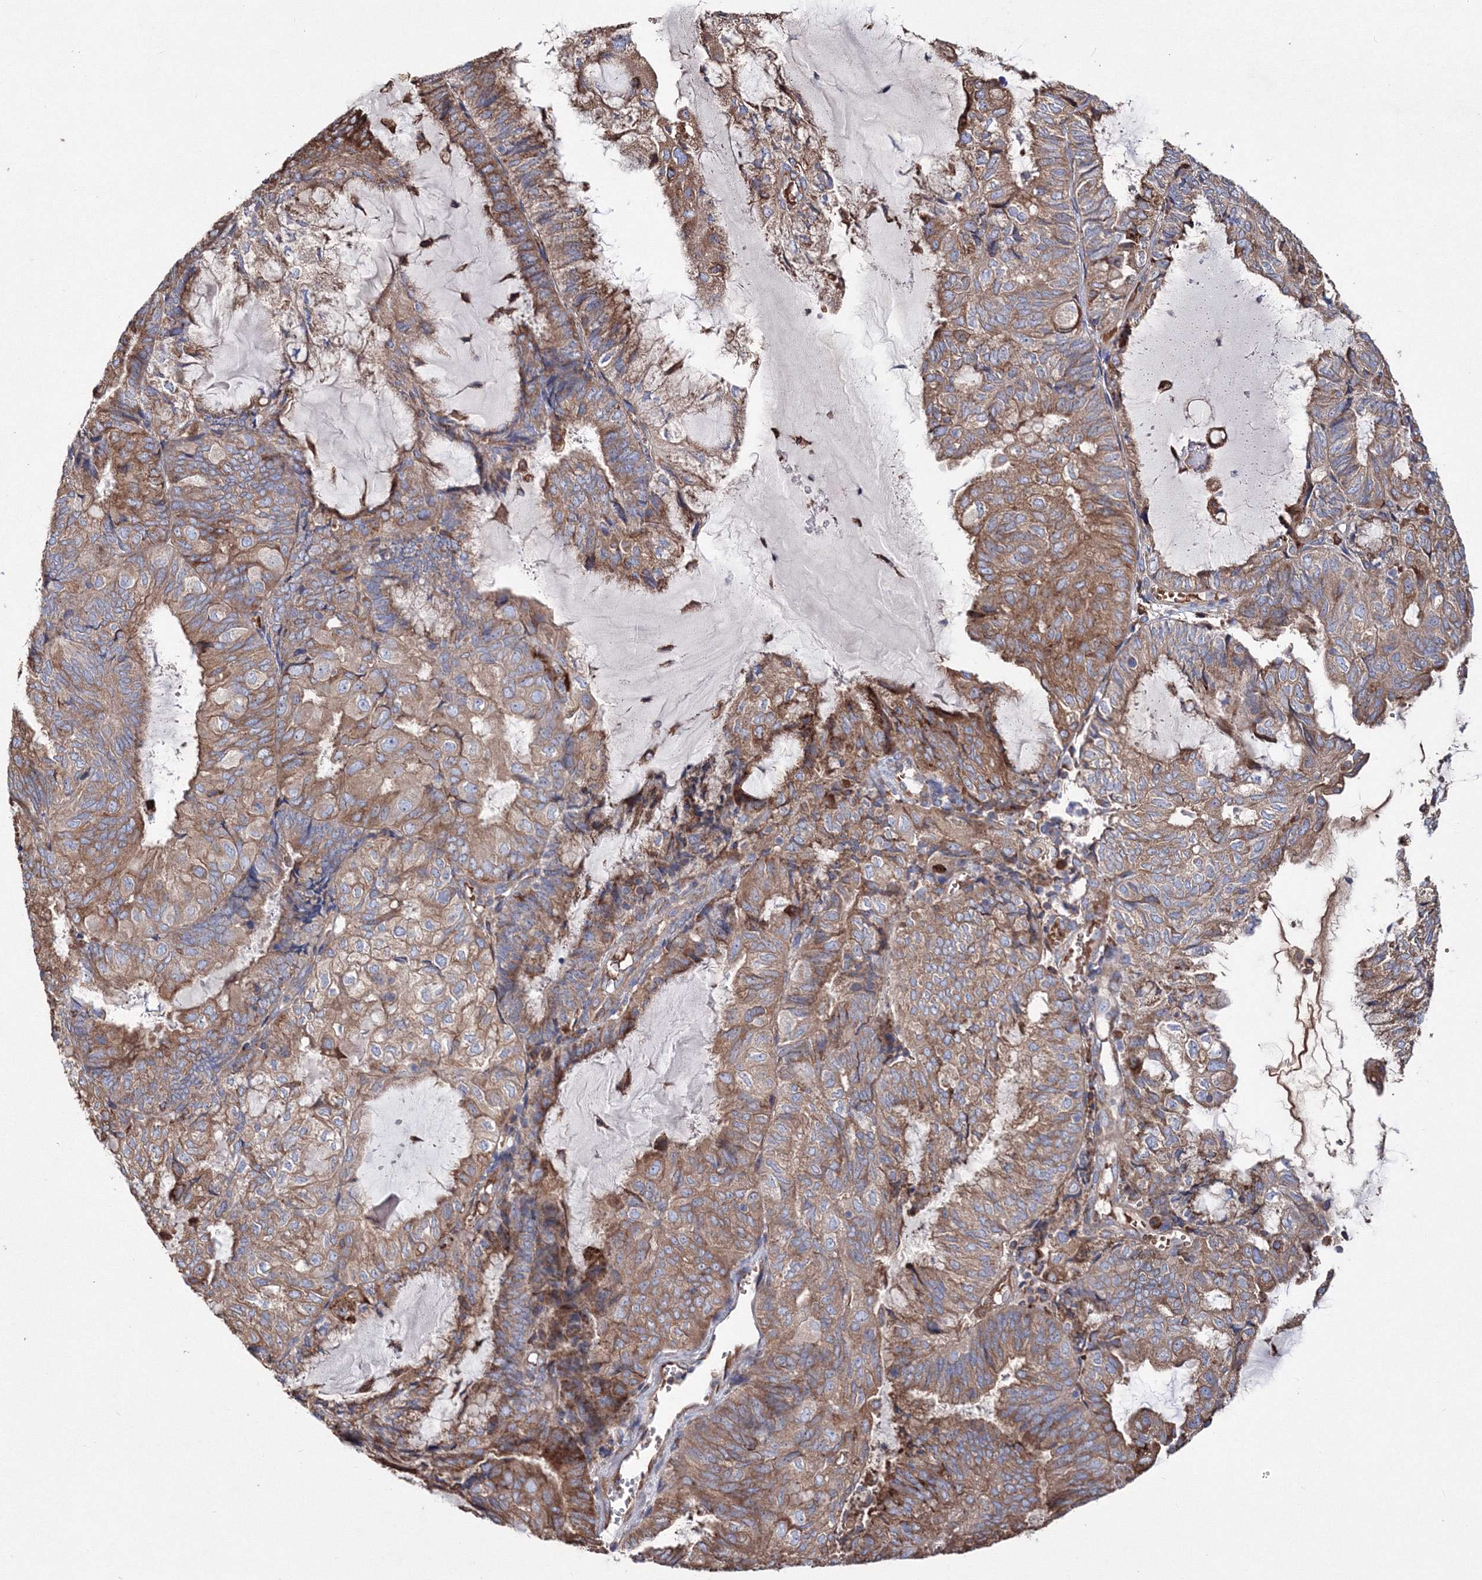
{"staining": {"intensity": "moderate", "quantity": ">75%", "location": "cytoplasmic/membranous"}, "tissue": "endometrial cancer", "cell_type": "Tumor cells", "image_type": "cancer", "snomed": [{"axis": "morphology", "description": "Adenocarcinoma, NOS"}, {"axis": "topography", "description": "Endometrium"}], "caption": "High-magnification brightfield microscopy of endometrial cancer stained with DAB (3,3'-diaminobenzidine) (brown) and counterstained with hematoxylin (blue). tumor cells exhibit moderate cytoplasmic/membranous positivity is present in about>75% of cells.", "gene": "VPS8", "patient": {"sex": "female", "age": 81}}